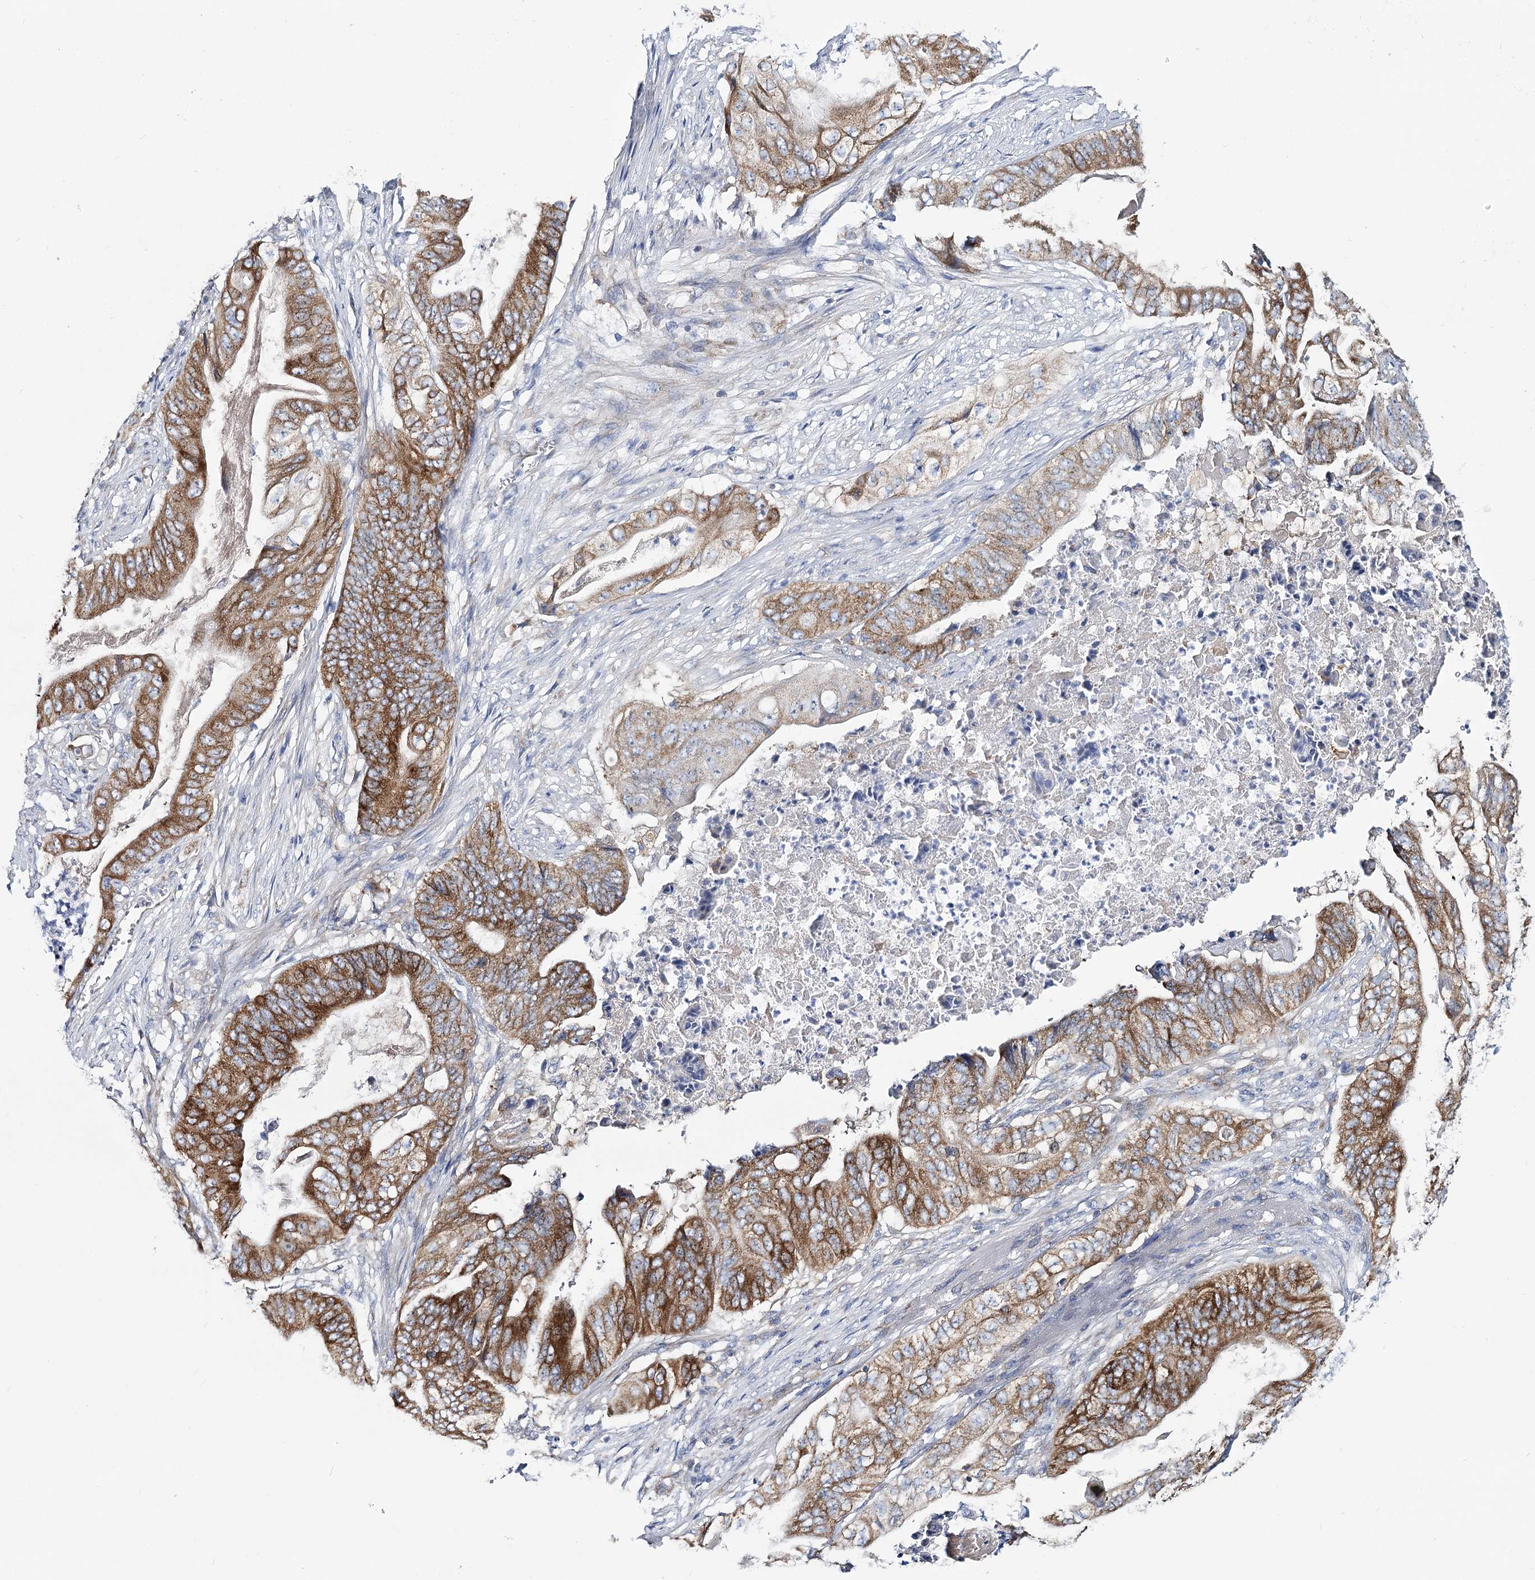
{"staining": {"intensity": "moderate", "quantity": ">75%", "location": "cytoplasmic/membranous"}, "tissue": "stomach cancer", "cell_type": "Tumor cells", "image_type": "cancer", "snomed": [{"axis": "morphology", "description": "Adenocarcinoma, NOS"}, {"axis": "topography", "description": "Stomach"}], "caption": "IHC (DAB) staining of human stomach cancer (adenocarcinoma) displays moderate cytoplasmic/membranous protein expression in approximately >75% of tumor cells. (IHC, brightfield microscopy, high magnification).", "gene": "THUMPD3", "patient": {"sex": "female", "age": 73}}